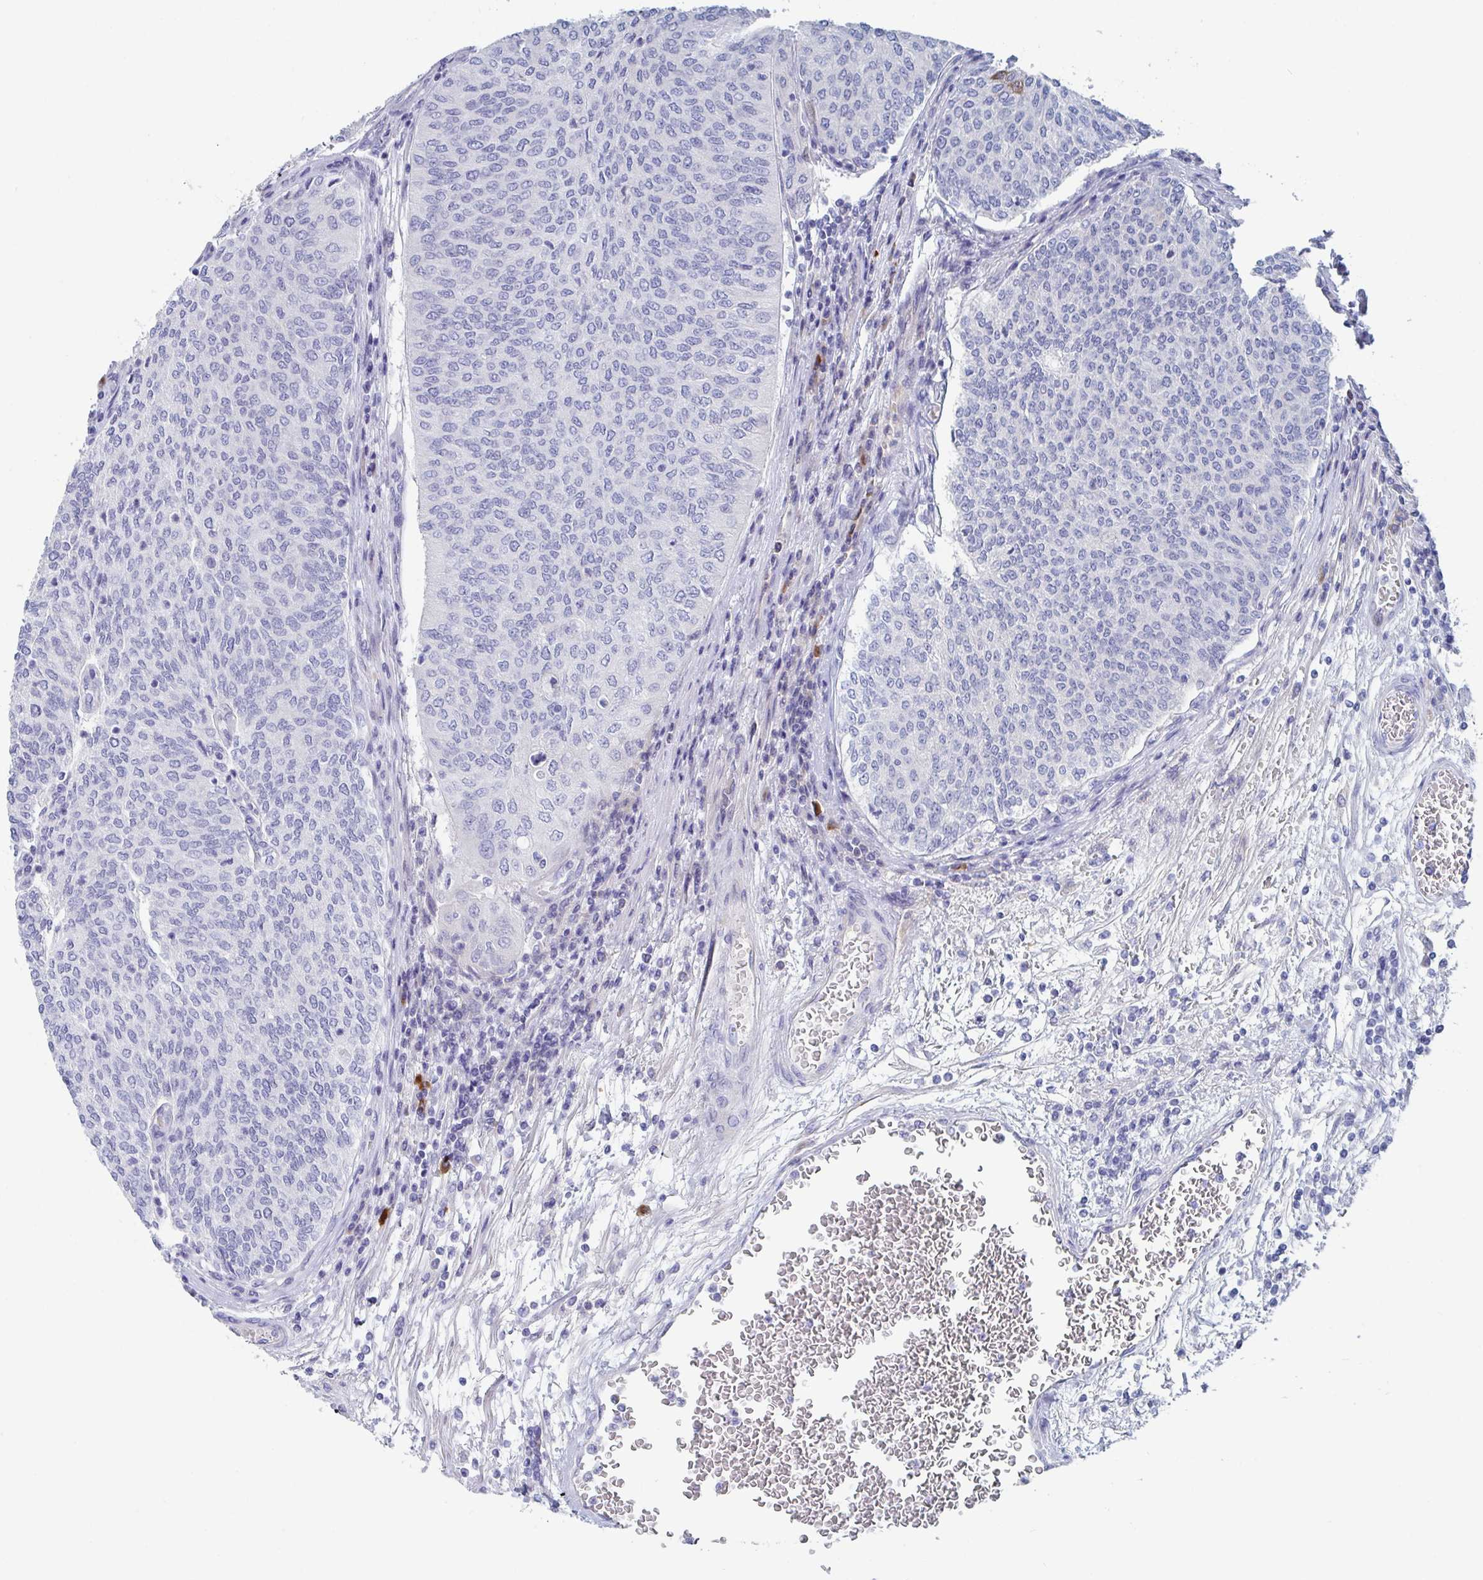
{"staining": {"intensity": "negative", "quantity": "none", "location": "none"}, "tissue": "urothelial cancer", "cell_type": "Tumor cells", "image_type": "cancer", "snomed": [{"axis": "morphology", "description": "Urothelial carcinoma, High grade"}, {"axis": "topography", "description": "Urinary bladder"}], "caption": "The immunohistochemistry (IHC) micrograph has no significant positivity in tumor cells of high-grade urothelial carcinoma tissue.", "gene": "NT5C3B", "patient": {"sex": "female", "age": 79}}